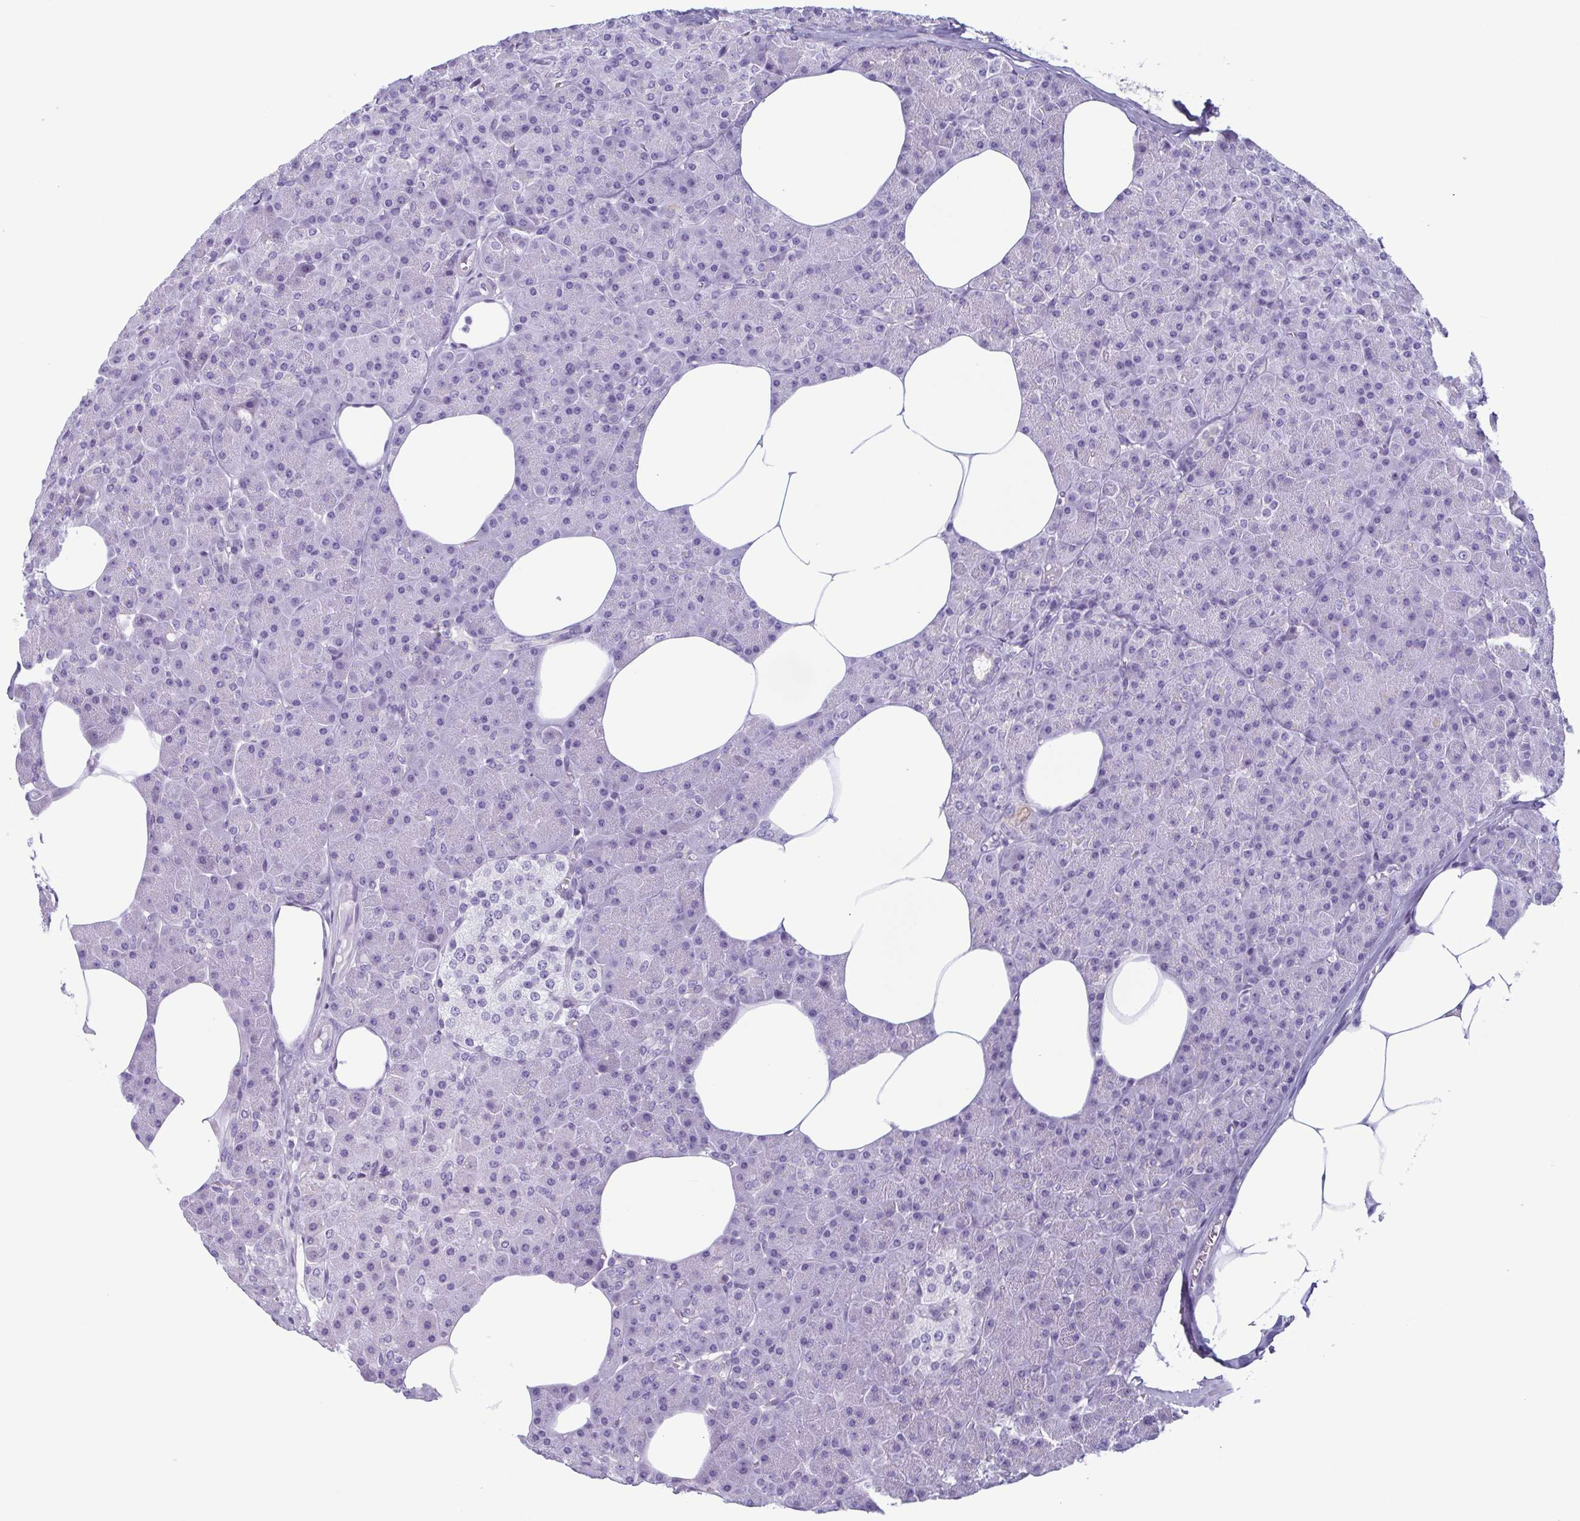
{"staining": {"intensity": "moderate", "quantity": "<25%", "location": "cytoplasmic/membranous"}, "tissue": "pancreas", "cell_type": "Exocrine glandular cells", "image_type": "normal", "snomed": [{"axis": "morphology", "description": "Normal tissue, NOS"}, {"axis": "topography", "description": "Pancreas"}], "caption": "Pancreas stained with a brown dye reveals moderate cytoplasmic/membranous positive staining in about <25% of exocrine glandular cells.", "gene": "KRT10", "patient": {"sex": "female", "age": 45}}